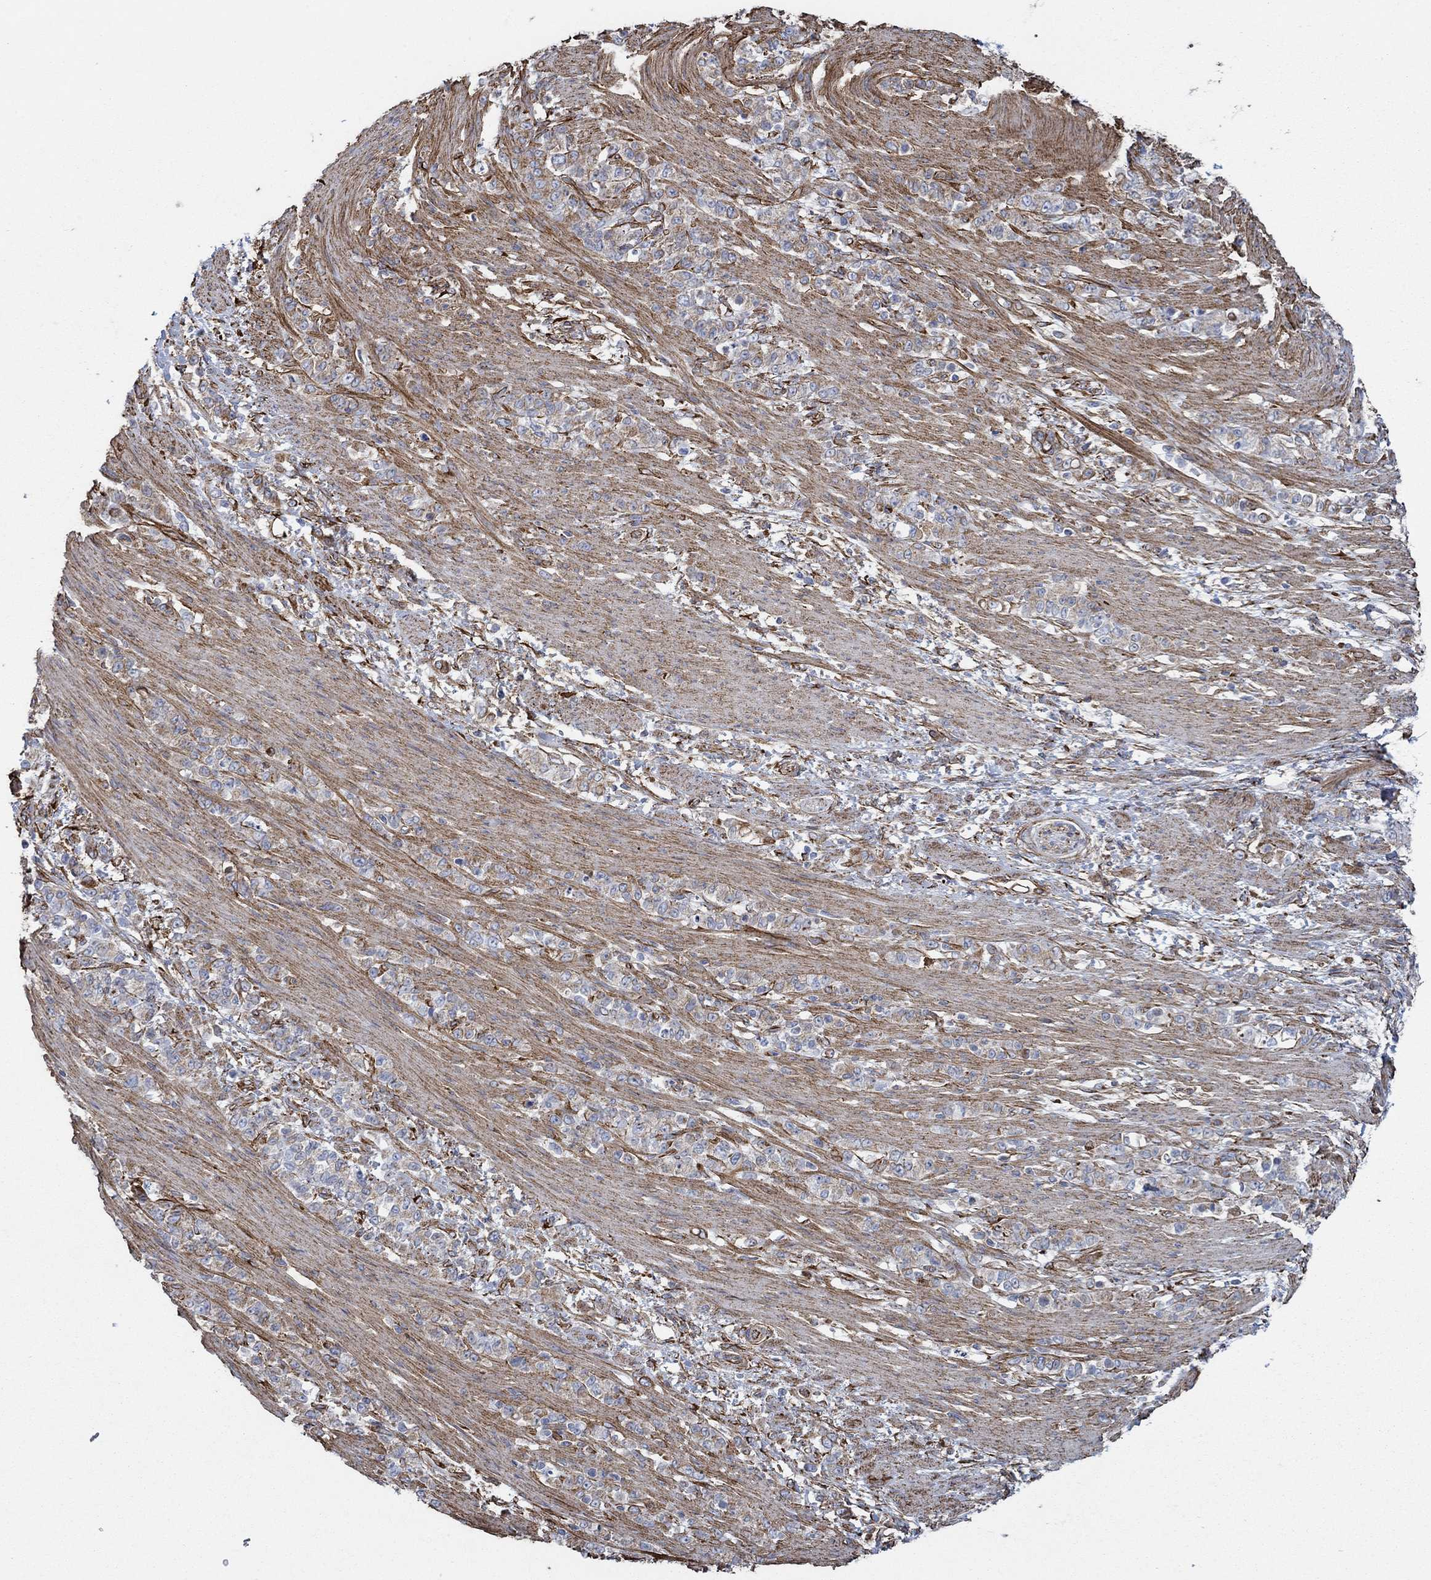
{"staining": {"intensity": "strong", "quantity": "<25%", "location": "cytoplasmic/membranous,nuclear"}, "tissue": "stomach cancer", "cell_type": "Tumor cells", "image_type": "cancer", "snomed": [{"axis": "morphology", "description": "Normal tissue, NOS"}, {"axis": "morphology", "description": "Adenocarcinoma, NOS"}, {"axis": "topography", "description": "Stomach"}], "caption": "Immunohistochemistry histopathology image of stomach cancer (adenocarcinoma) stained for a protein (brown), which shows medium levels of strong cytoplasmic/membranous and nuclear positivity in about <25% of tumor cells.", "gene": "STC2", "patient": {"sex": "female", "age": 79}}